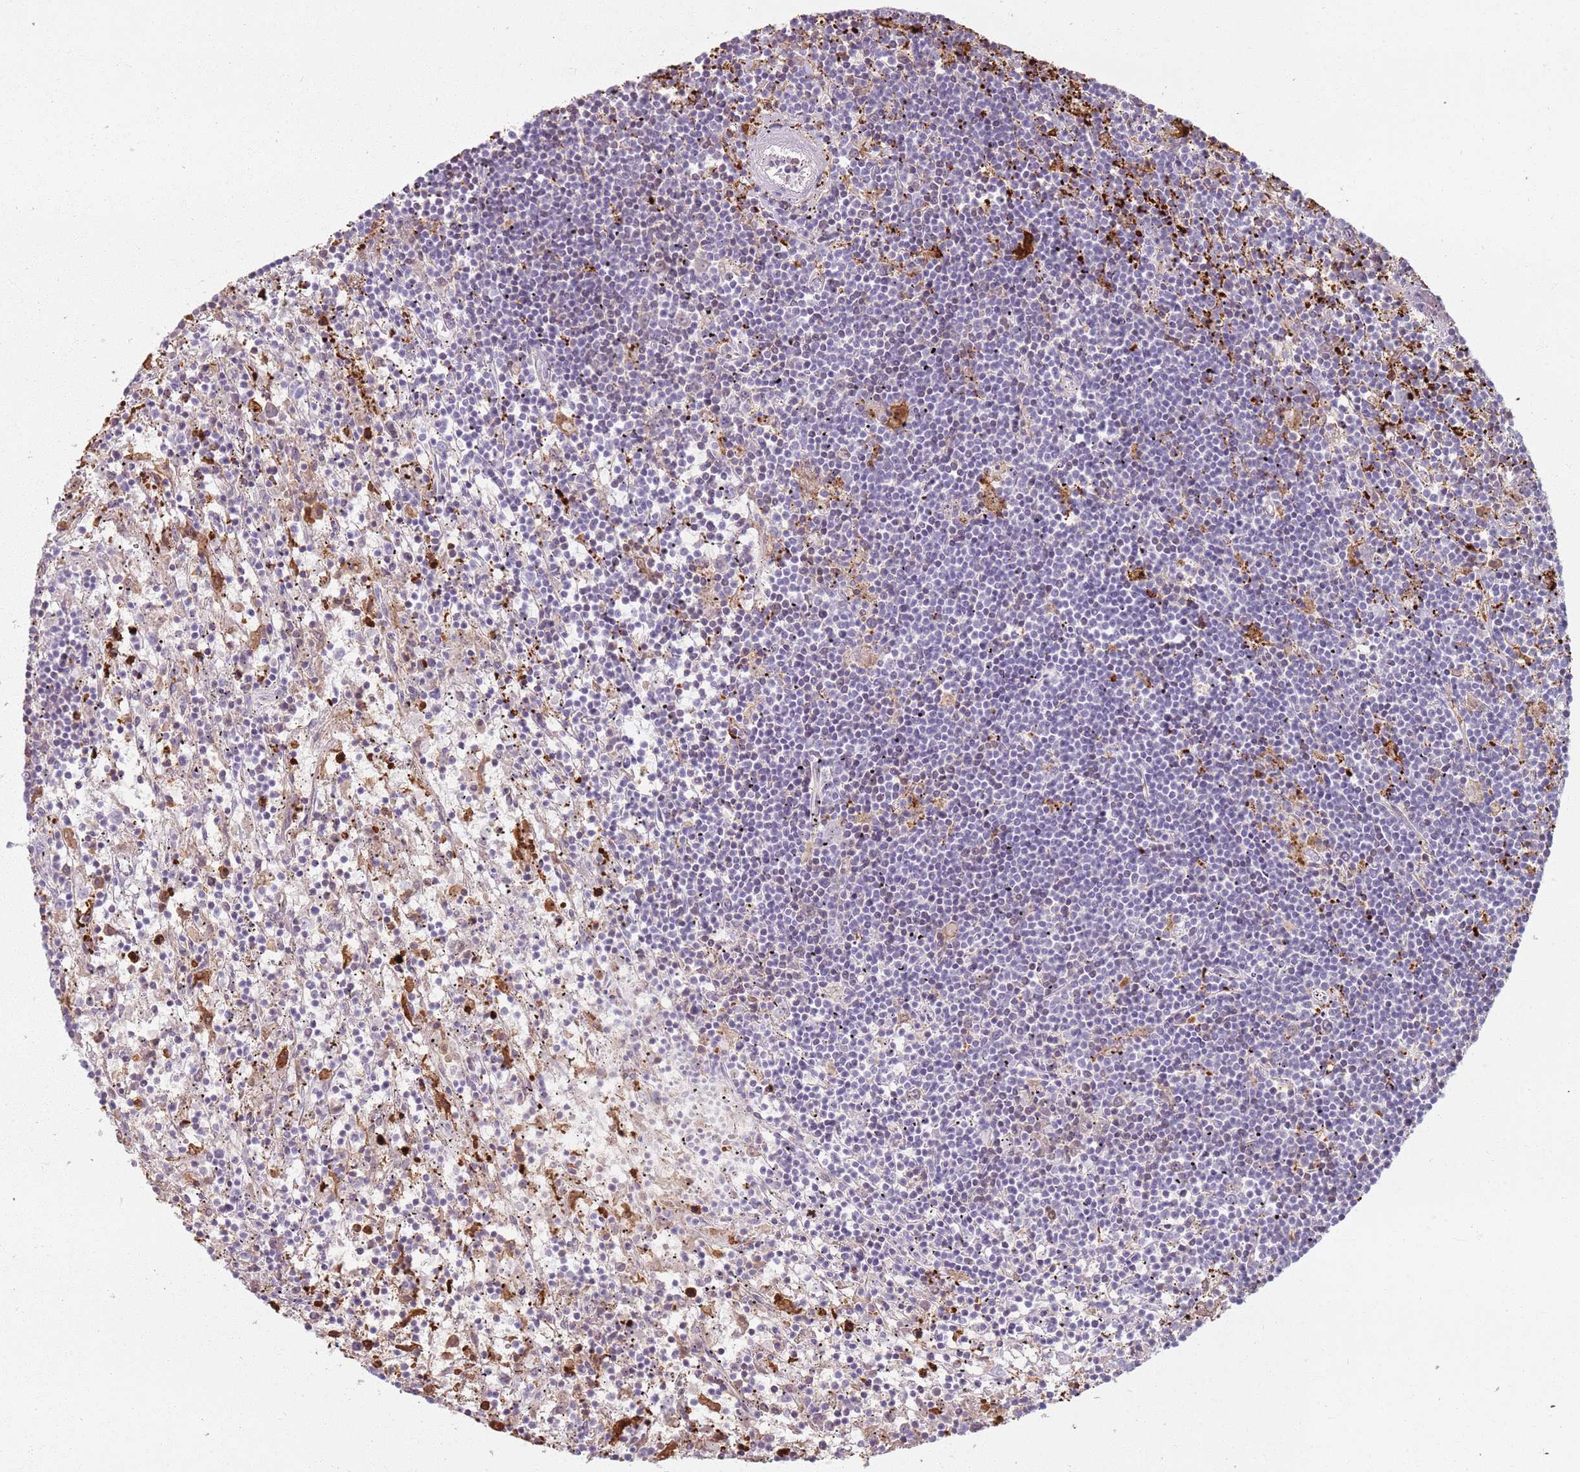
{"staining": {"intensity": "negative", "quantity": "none", "location": "none"}, "tissue": "lymphoma", "cell_type": "Tumor cells", "image_type": "cancer", "snomed": [{"axis": "morphology", "description": "Malignant lymphoma, non-Hodgkin's type, Low grade"}, {"axis": "topography", "description": "Spleen"}], "caption": "Human lymphoma stained for a protein using immunohistochemistry (IHC) shows no positivity in tumor cells.", "gene": "GDPGP1", "patient": {"sex": "male", "age": 76}}